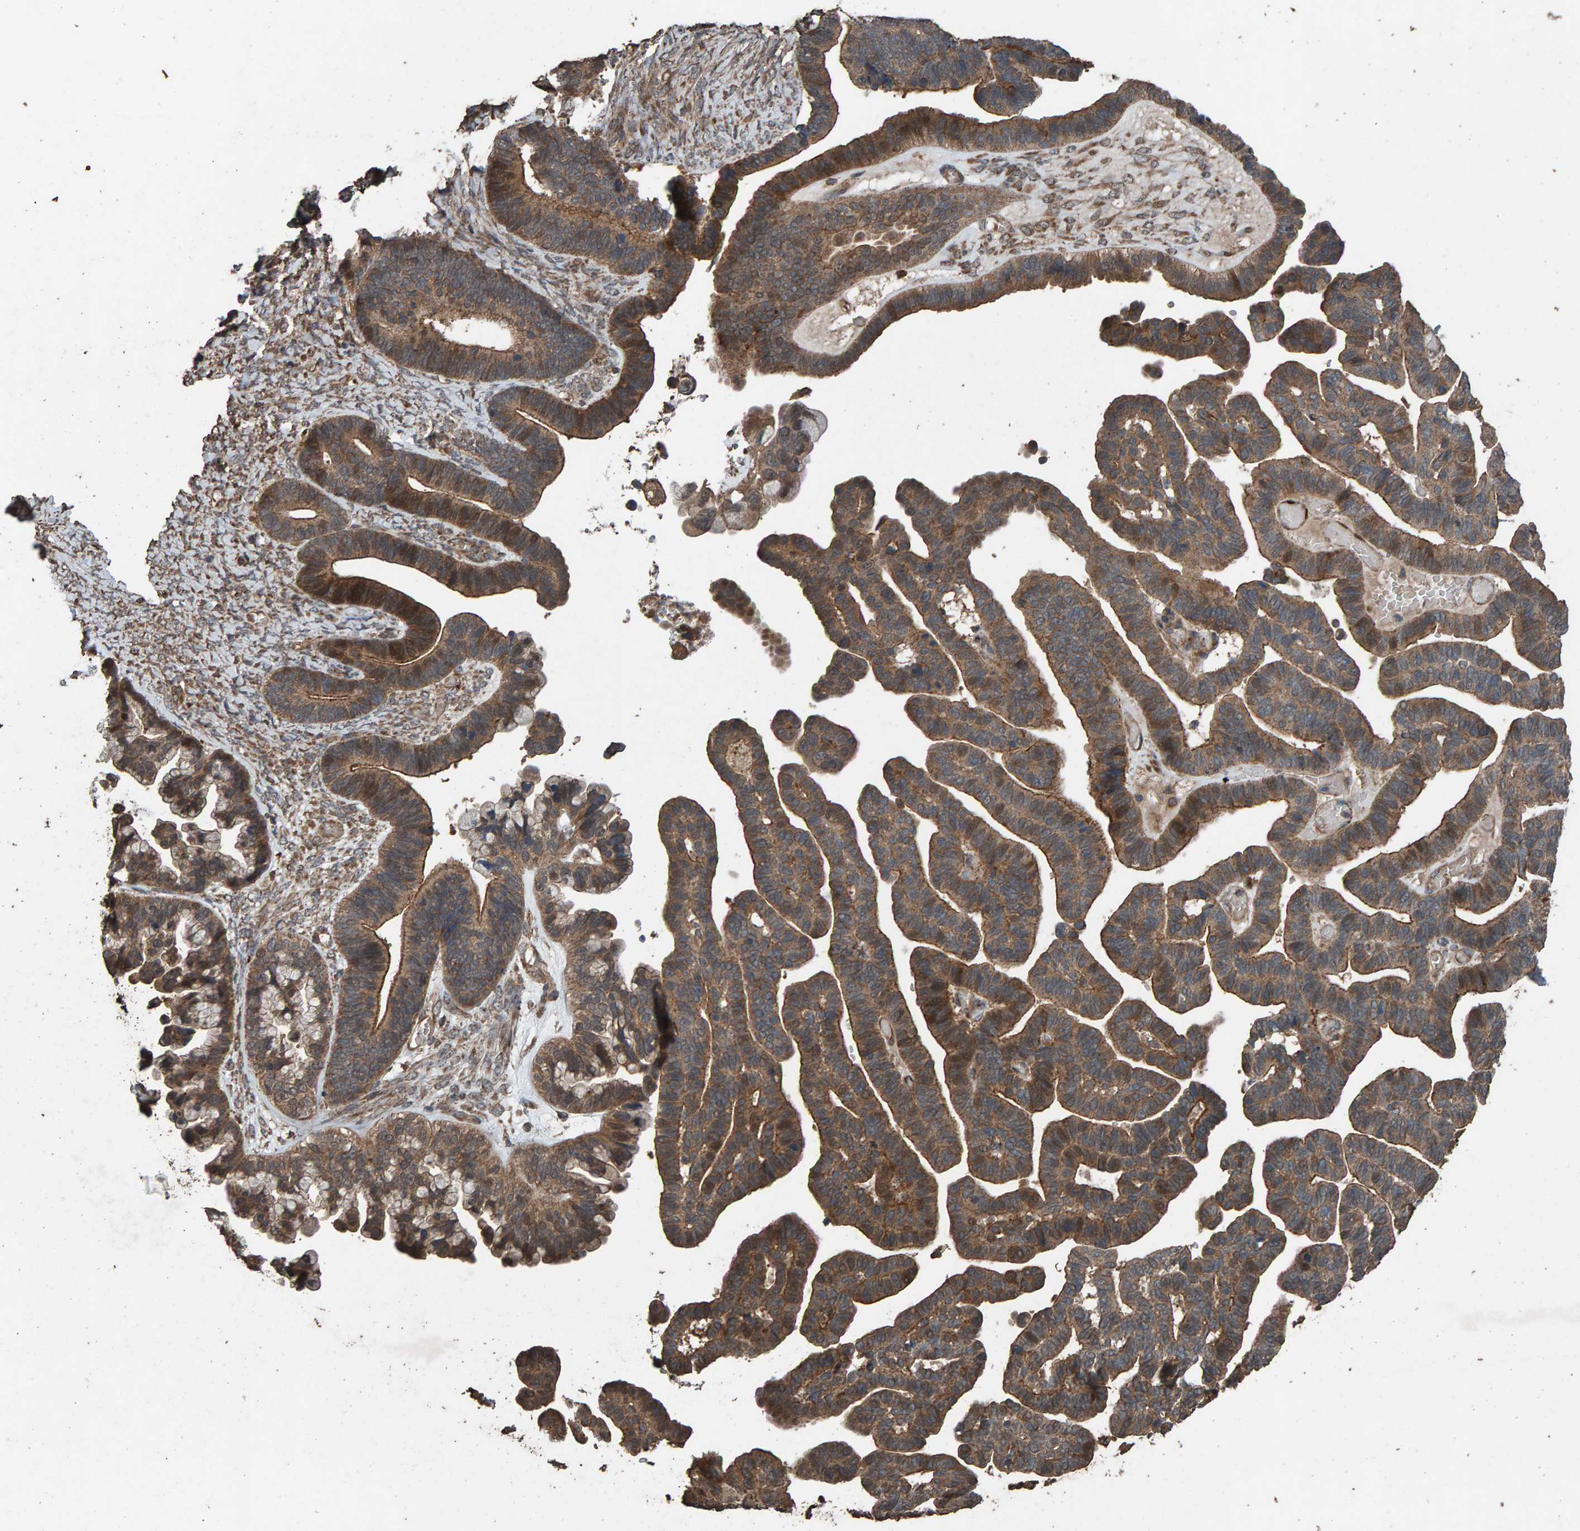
{"staining": {"intensity": "moderate", "quantity": ">75%", "location": "cytoplasmic/membranous"}, "tissue": "ovarian cancer", "cell_type": "Tumor cells", "image_type": "cancer", "snomed": [{"axis": "morphology", "description": "Cystadenocarcinoma, serous, NOS"}, {"axis": "topography", "description": "Ovary"}], "caption": "A brown stain shows moderate cytoplasmic/membranous expression of a protein in human serous cystadenocarcinoma (ovarian) tumor cells.", "gene": "DUS1L", "patient": {"sex": "female", "age": 56}}